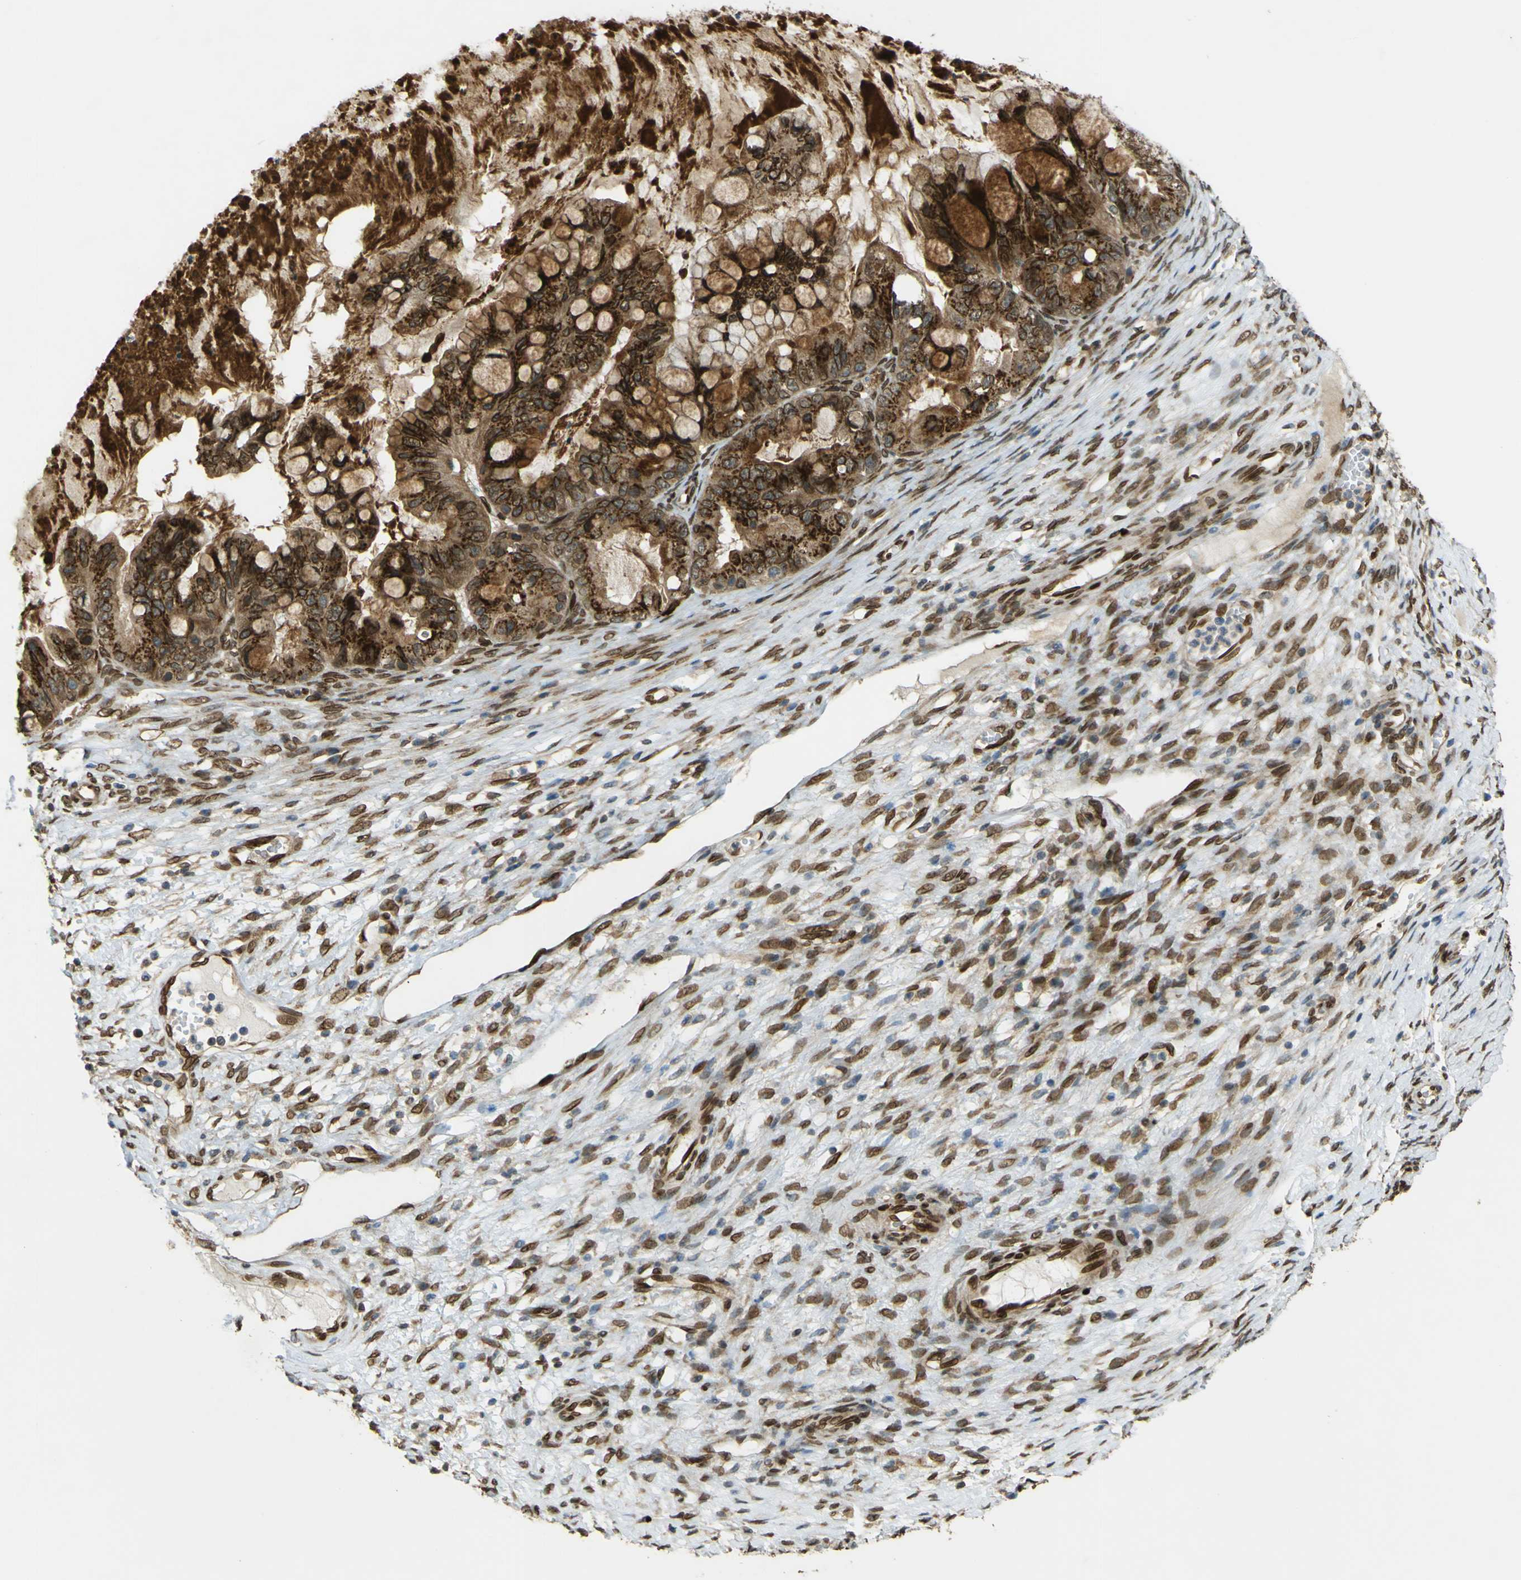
{"staining": {"intensity": "strong", "quantity": ">75%", "location": "cytoplasmic/membranous,nuclear"}, "tissue": "ovarian cancer", "cell_type": "Tumor cells", "image_type": "cancer", "snomed": [{"axis": "morphology", "description": "Cystadenocarcinoma, mucinous, NOS"}, {"axis": "topography", "description": "Ovary"}], "caption": "High-magnification brightfield microscopy of mucinous cystadenocarcinoma (ovarian) stained with DAB (3,3'-diaminobenzidine) (brown) and counterstained with hematoxylin (blue). tumor cells exhibit strong cytoplasmic/membranous and nuclear positivity is present in about>75% of cells.", "gene": "GALNT1", "patient": {"sex": "female", "age": 80}}